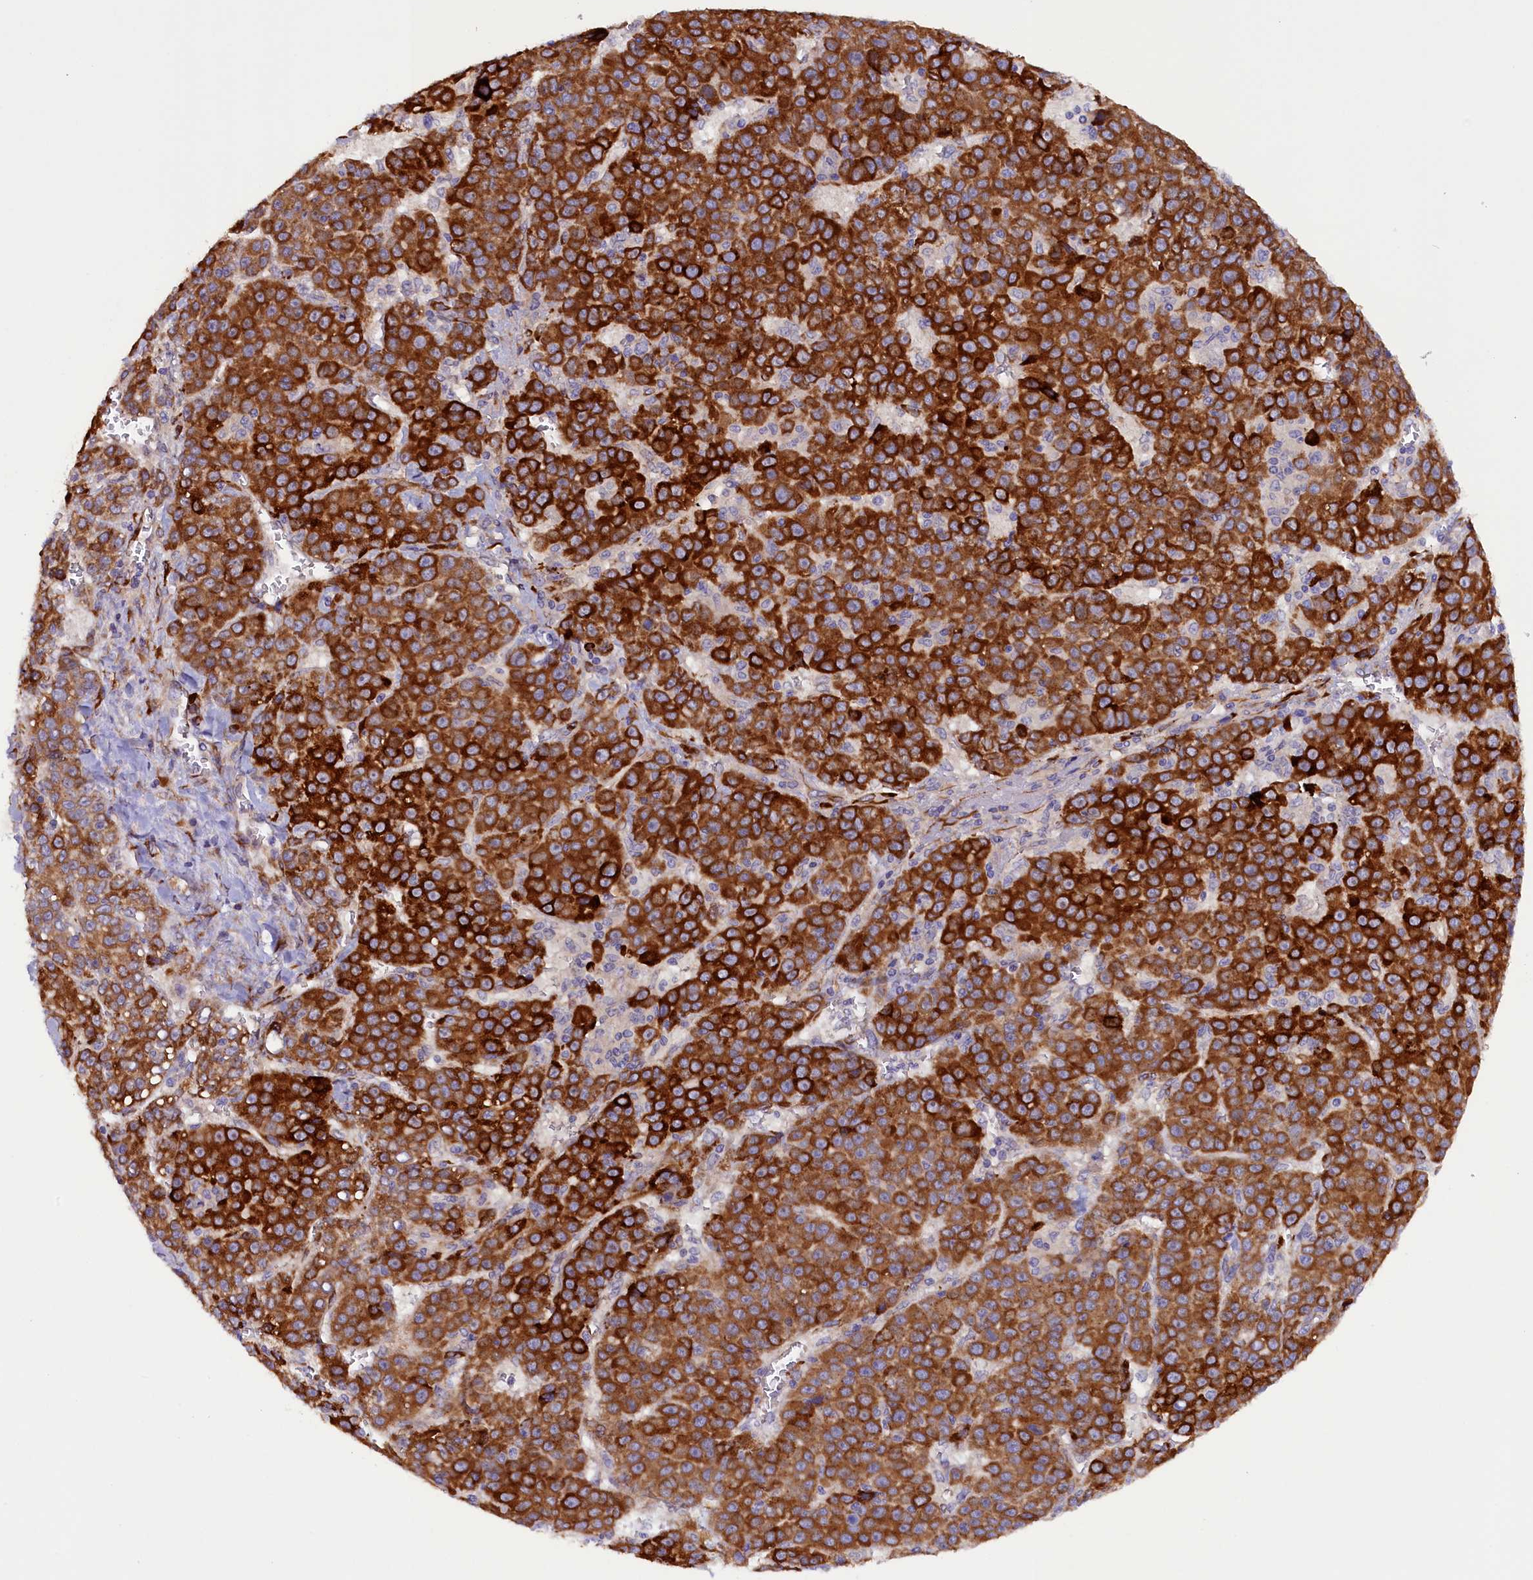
{"staining": {"intensity": "strong", "quantity": ">75%", "location": "cytoplasmic/membranous"}, "tissue": "liver cancer", "cell_type": "Tumor cells", "image_type": "cancer", "snomed": [{"axis": "morphology", "description": "Carcinoma, Hepatocellular, NOS"}, {"axis": "topography", "description": "Liver"}], "caption": "Immunohistochemistry histopathology image of neoplastic tissue: liver hepatocellular carcinoma stained using immunohistochemistry reveals high levels of strong protein expression localized specifically in the cytoplasmic/membranous of tumor cells, appearing as a cytoplasmic/membranous brown color.", "gene": "ARRDC4", "patient": {"sex": "female", "age": 53}}